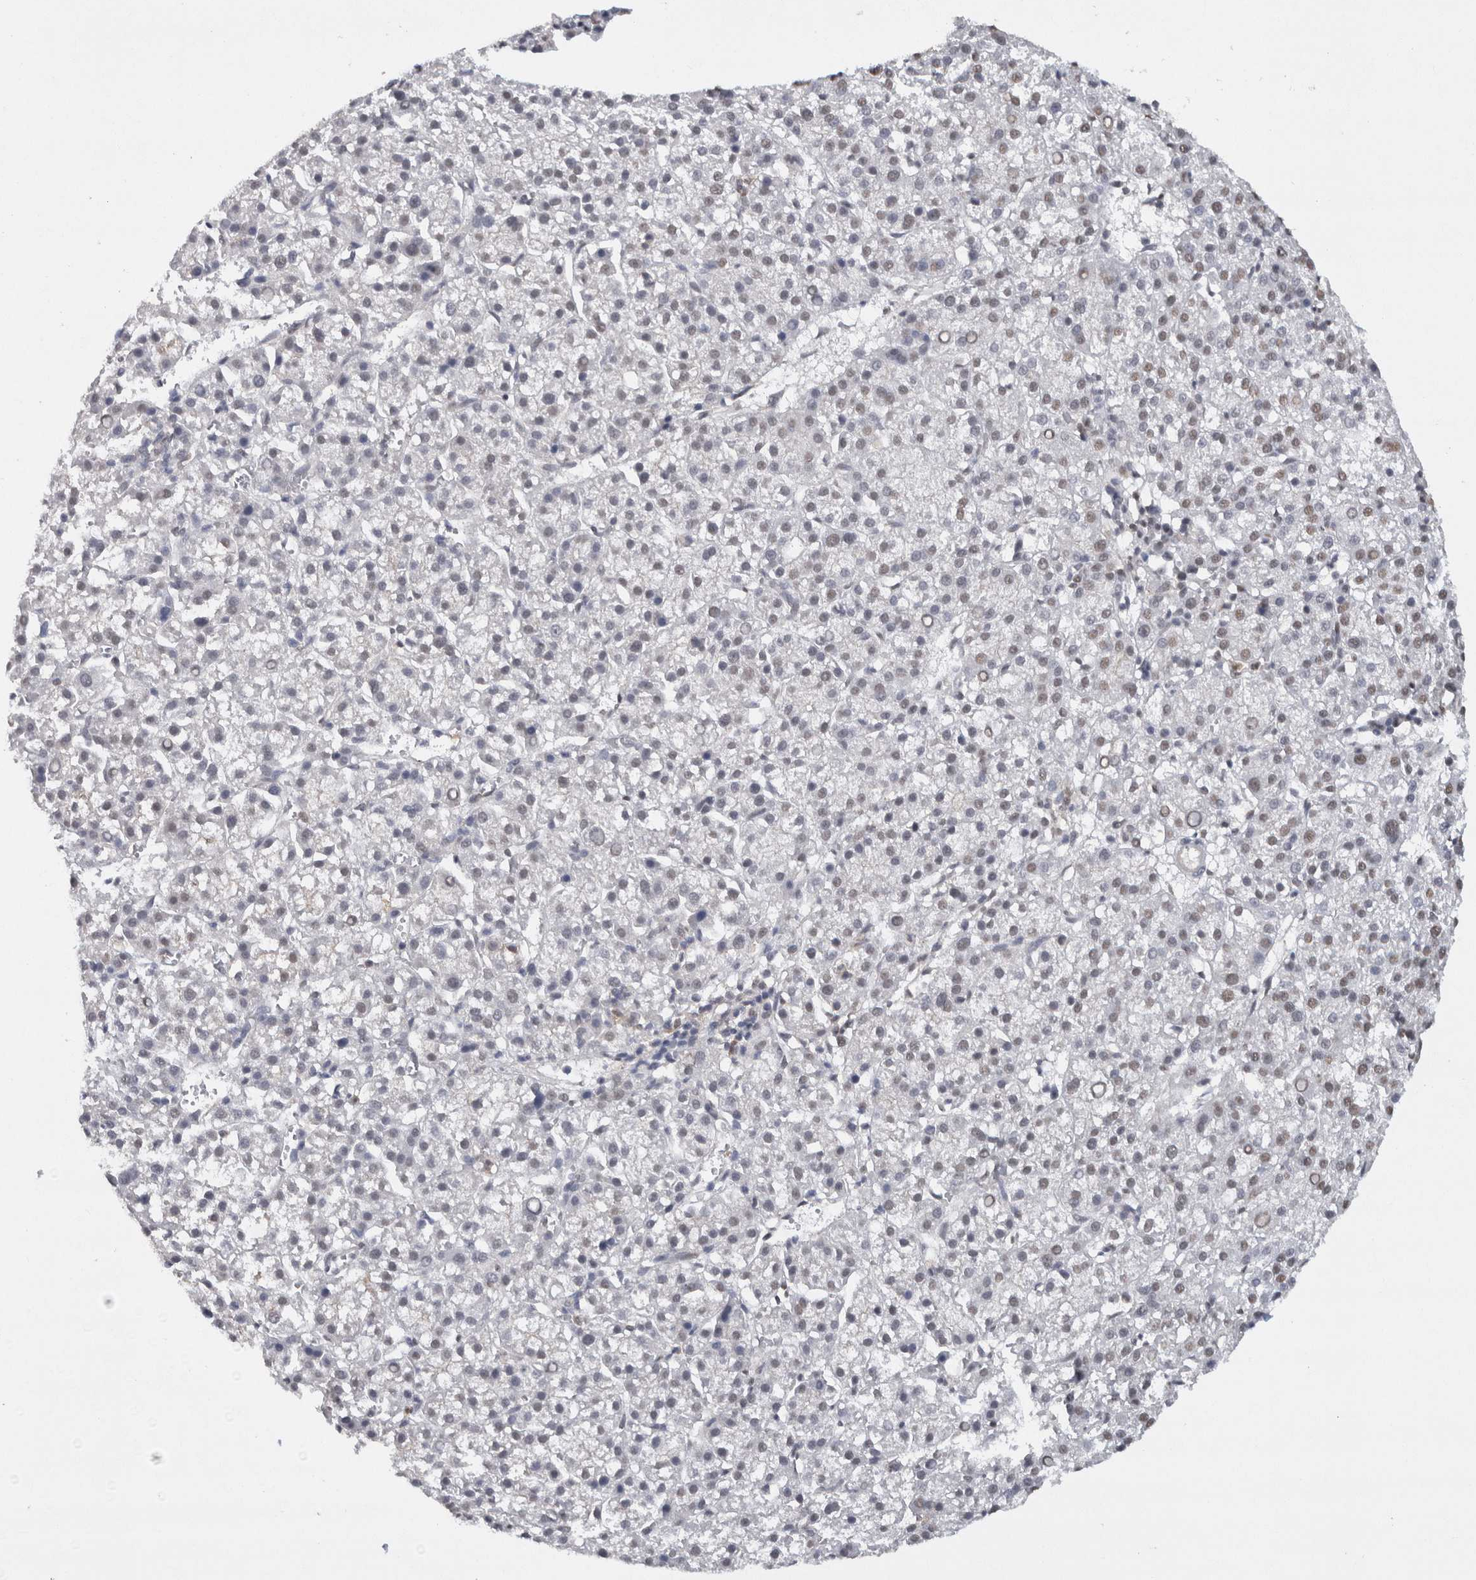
{"staining": {"intensity": "weak", "quantity": "<25%", "location": "nuclear"}, "tissue": "liver cancer", "cell_type": "Tumor cells", "image_type": "cancer", "snomed": [{"axis": "morphology", "description": "Carcinoma, Hepatocellular, NOS"}, {"axis": "topography", "description": "Liver"}], "caption": "High power microscopy histopathology image of an immunohistochemistry (IHC) histopathology image of liver cancer (hepatocellular carcinoma), revealing no significant expression in tumor cells.", "gene": "RPS6KA2", "patient": {"sex": "female", "age": 58}}